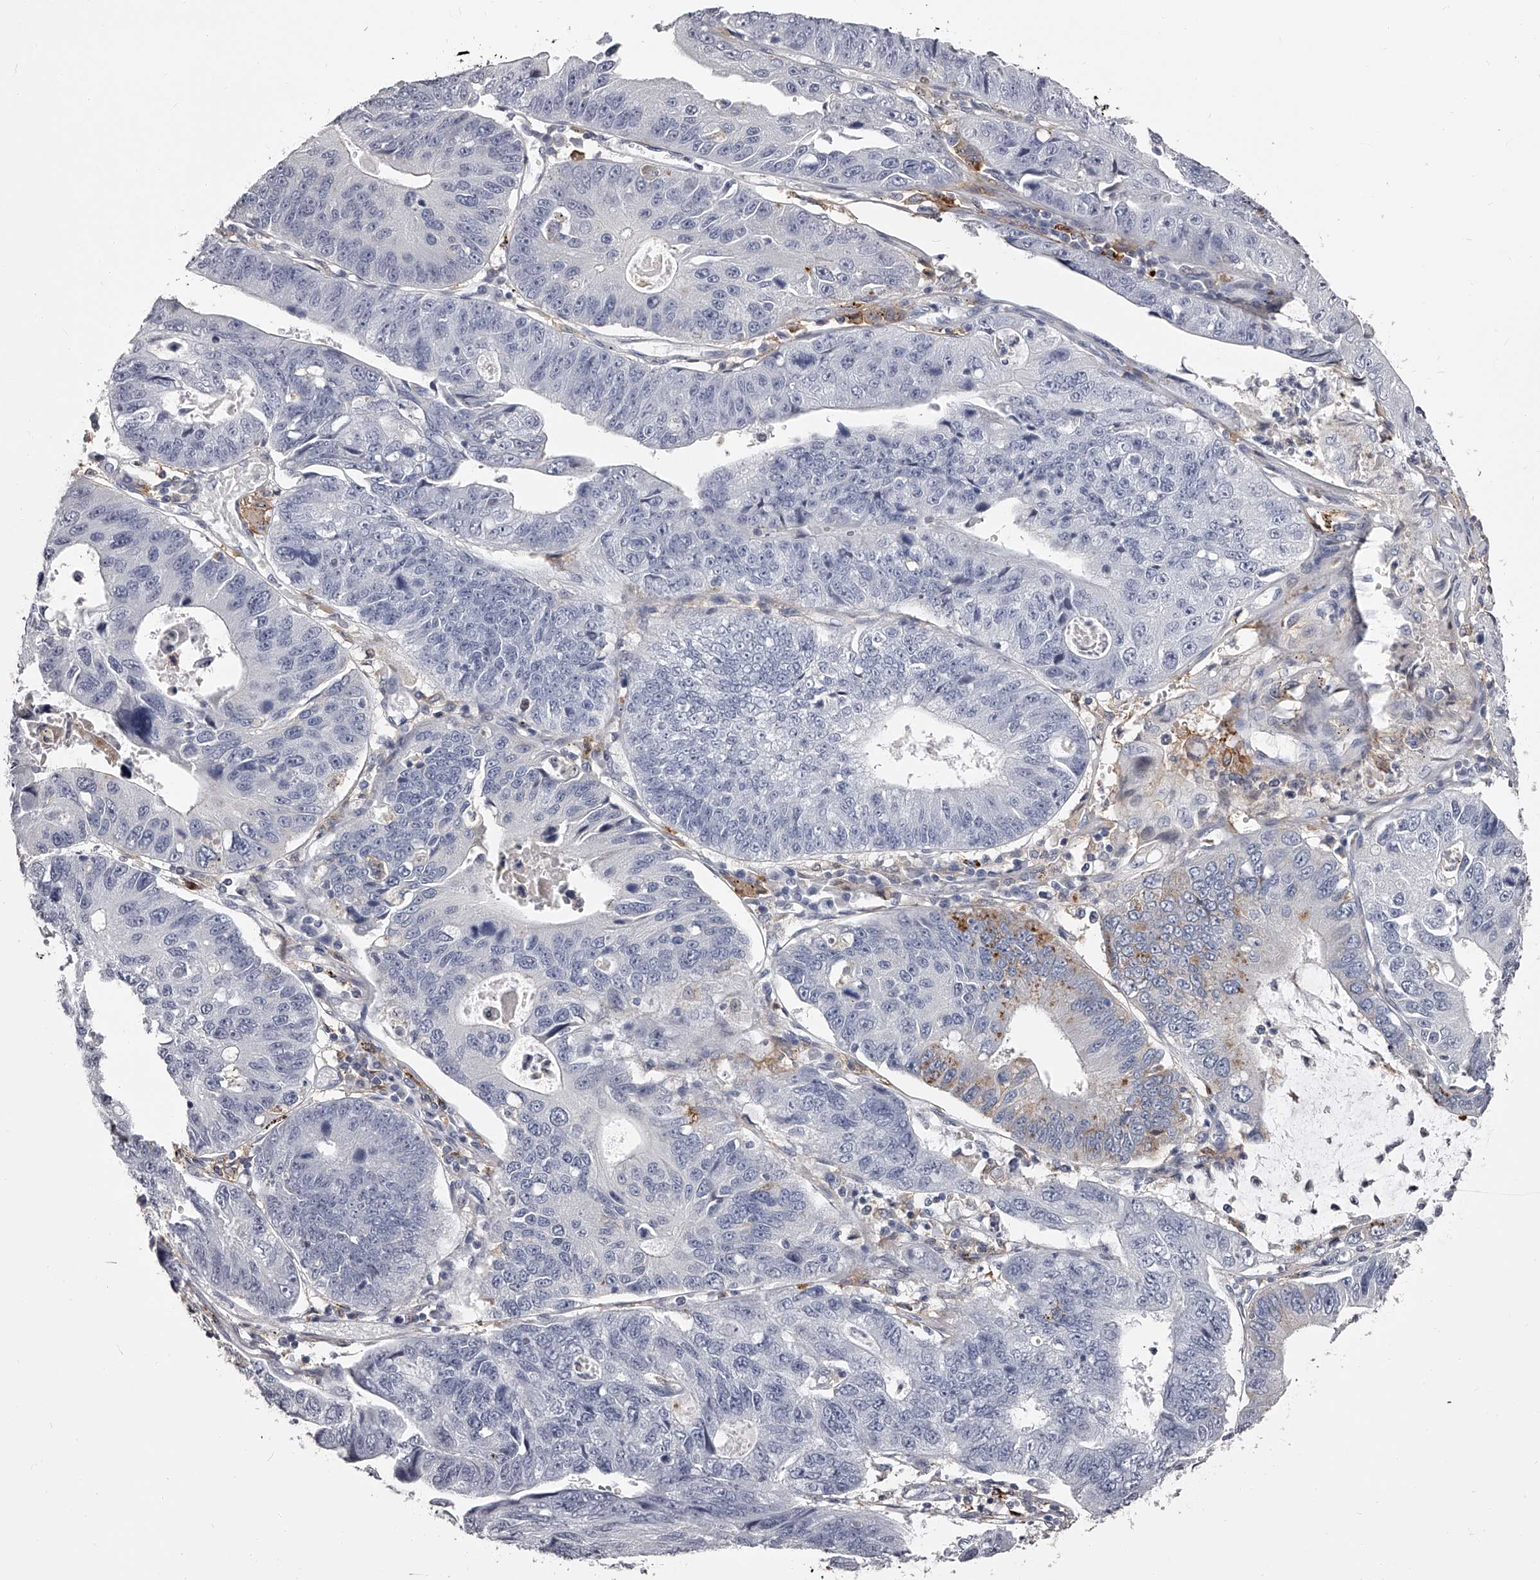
{"staining": {"intensity": "negative", "quantity": "none", "location": "none"}, "tissue": "stomach cancer", "cell_type": "Tumor cells", "image_type": "cancer", "snomed": [{"axis": "morphology", "description": "Adenocarcinoma, NOS"}, {"axis": "topography", "description": "Stomach"}], "caption": "Human stomach adenocarcinoma stained for a protein using immunohistochemistry (IHC) exhibits no expression in tumor cells.", "gene": "PACSIN1", "patient": {"sex": "male", "age": 59}}